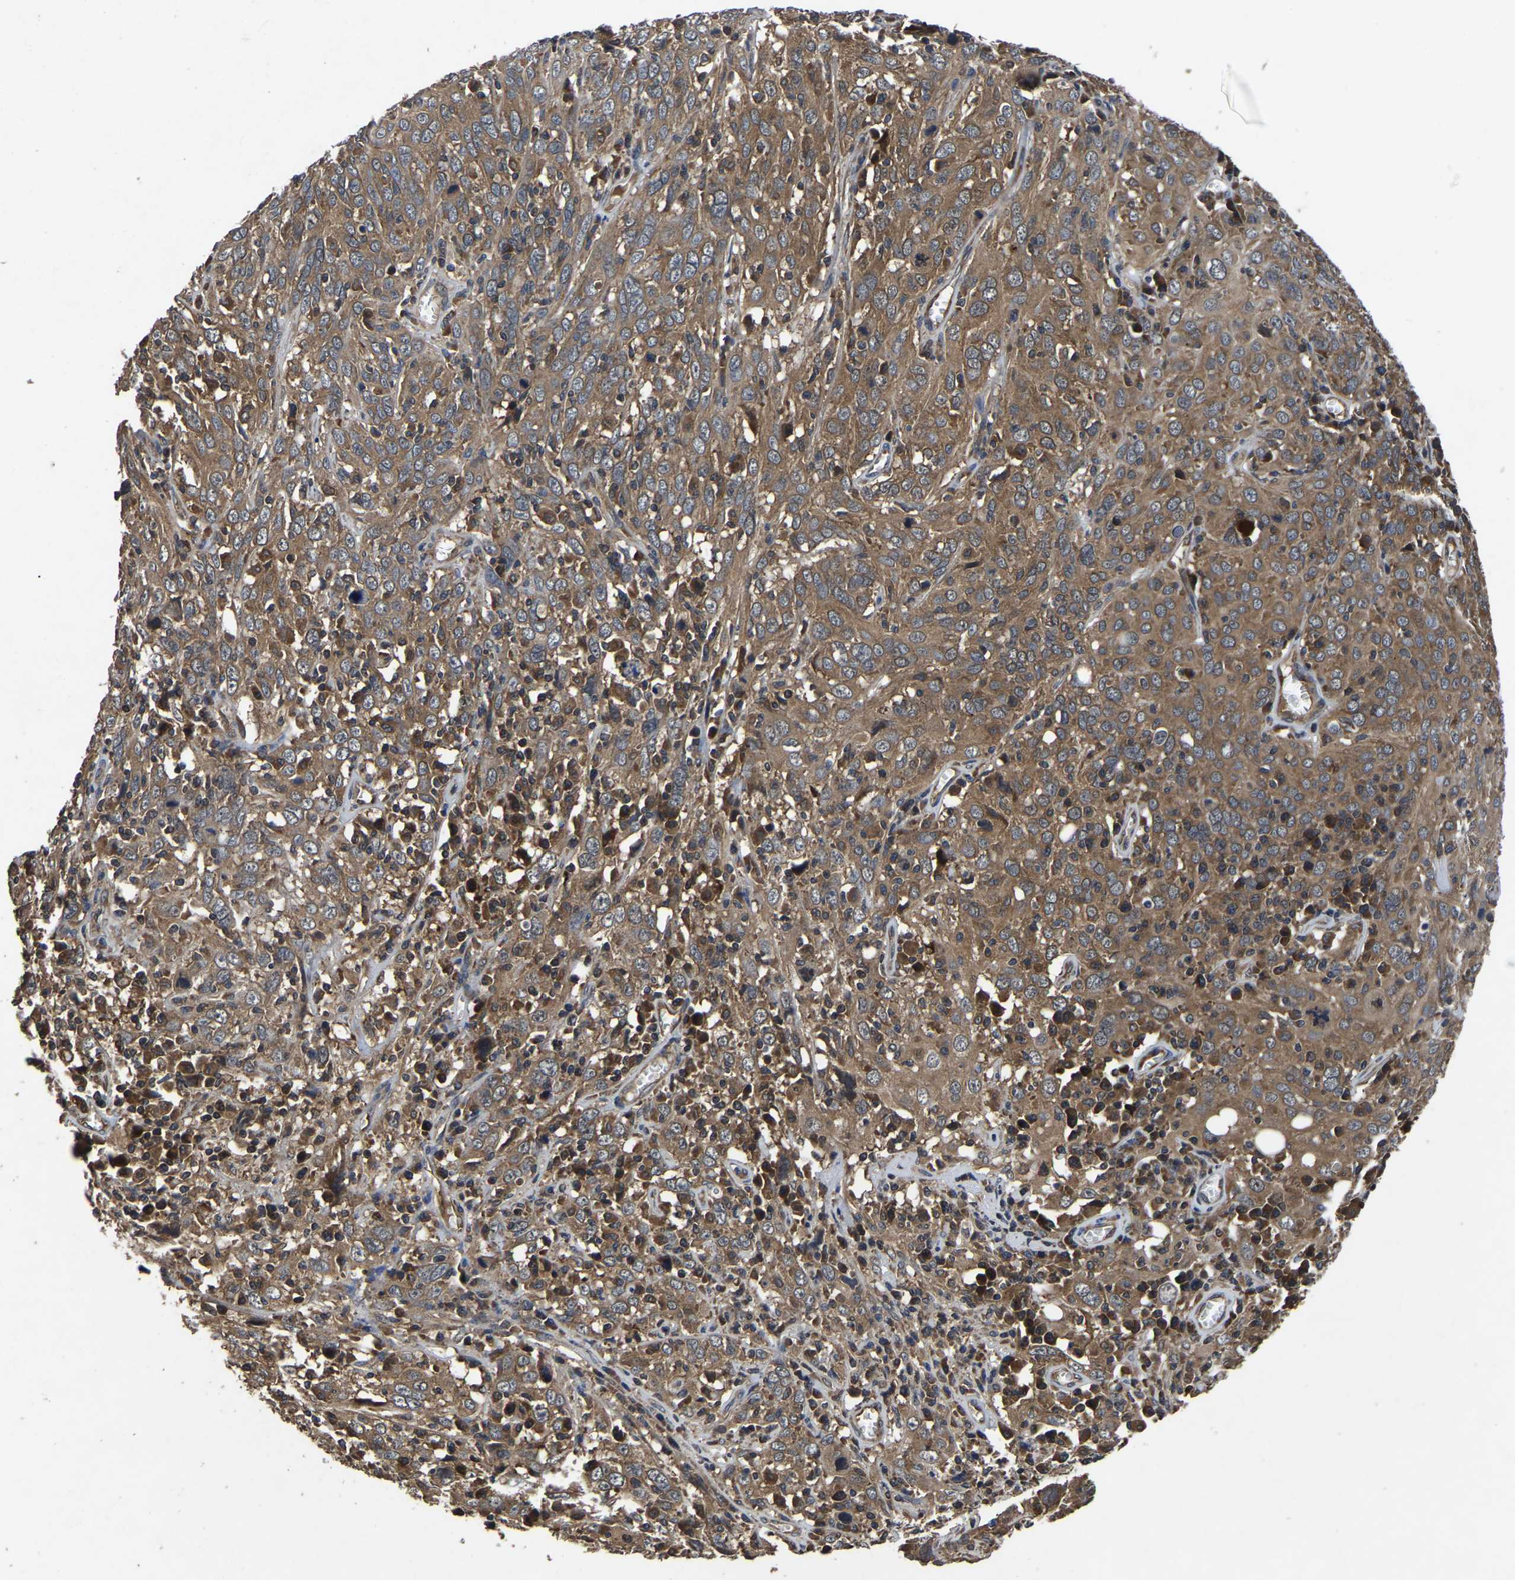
{"staining": {"intensity": "moderate", "quantity": ">75%", "location": "cytoplasmic/membranous"}, "tissue": "cervical cancer", "cell_type": "Tumor cells", "image_type": "cancer", "snomed": [{"axis": "morphology", "description": "Squamous cell carcinoma, NOS"}, {"axis": "topography", "description": "Cervix"}], "caption": "This is an image of immunohistochemistry (IHC) staining of cervical cancer, which shows moderate expression in the cytoplasmic/membranous of tumor cells.", "gene": "CRYZL1", "patient": {"sex": "female", "age": 46}}